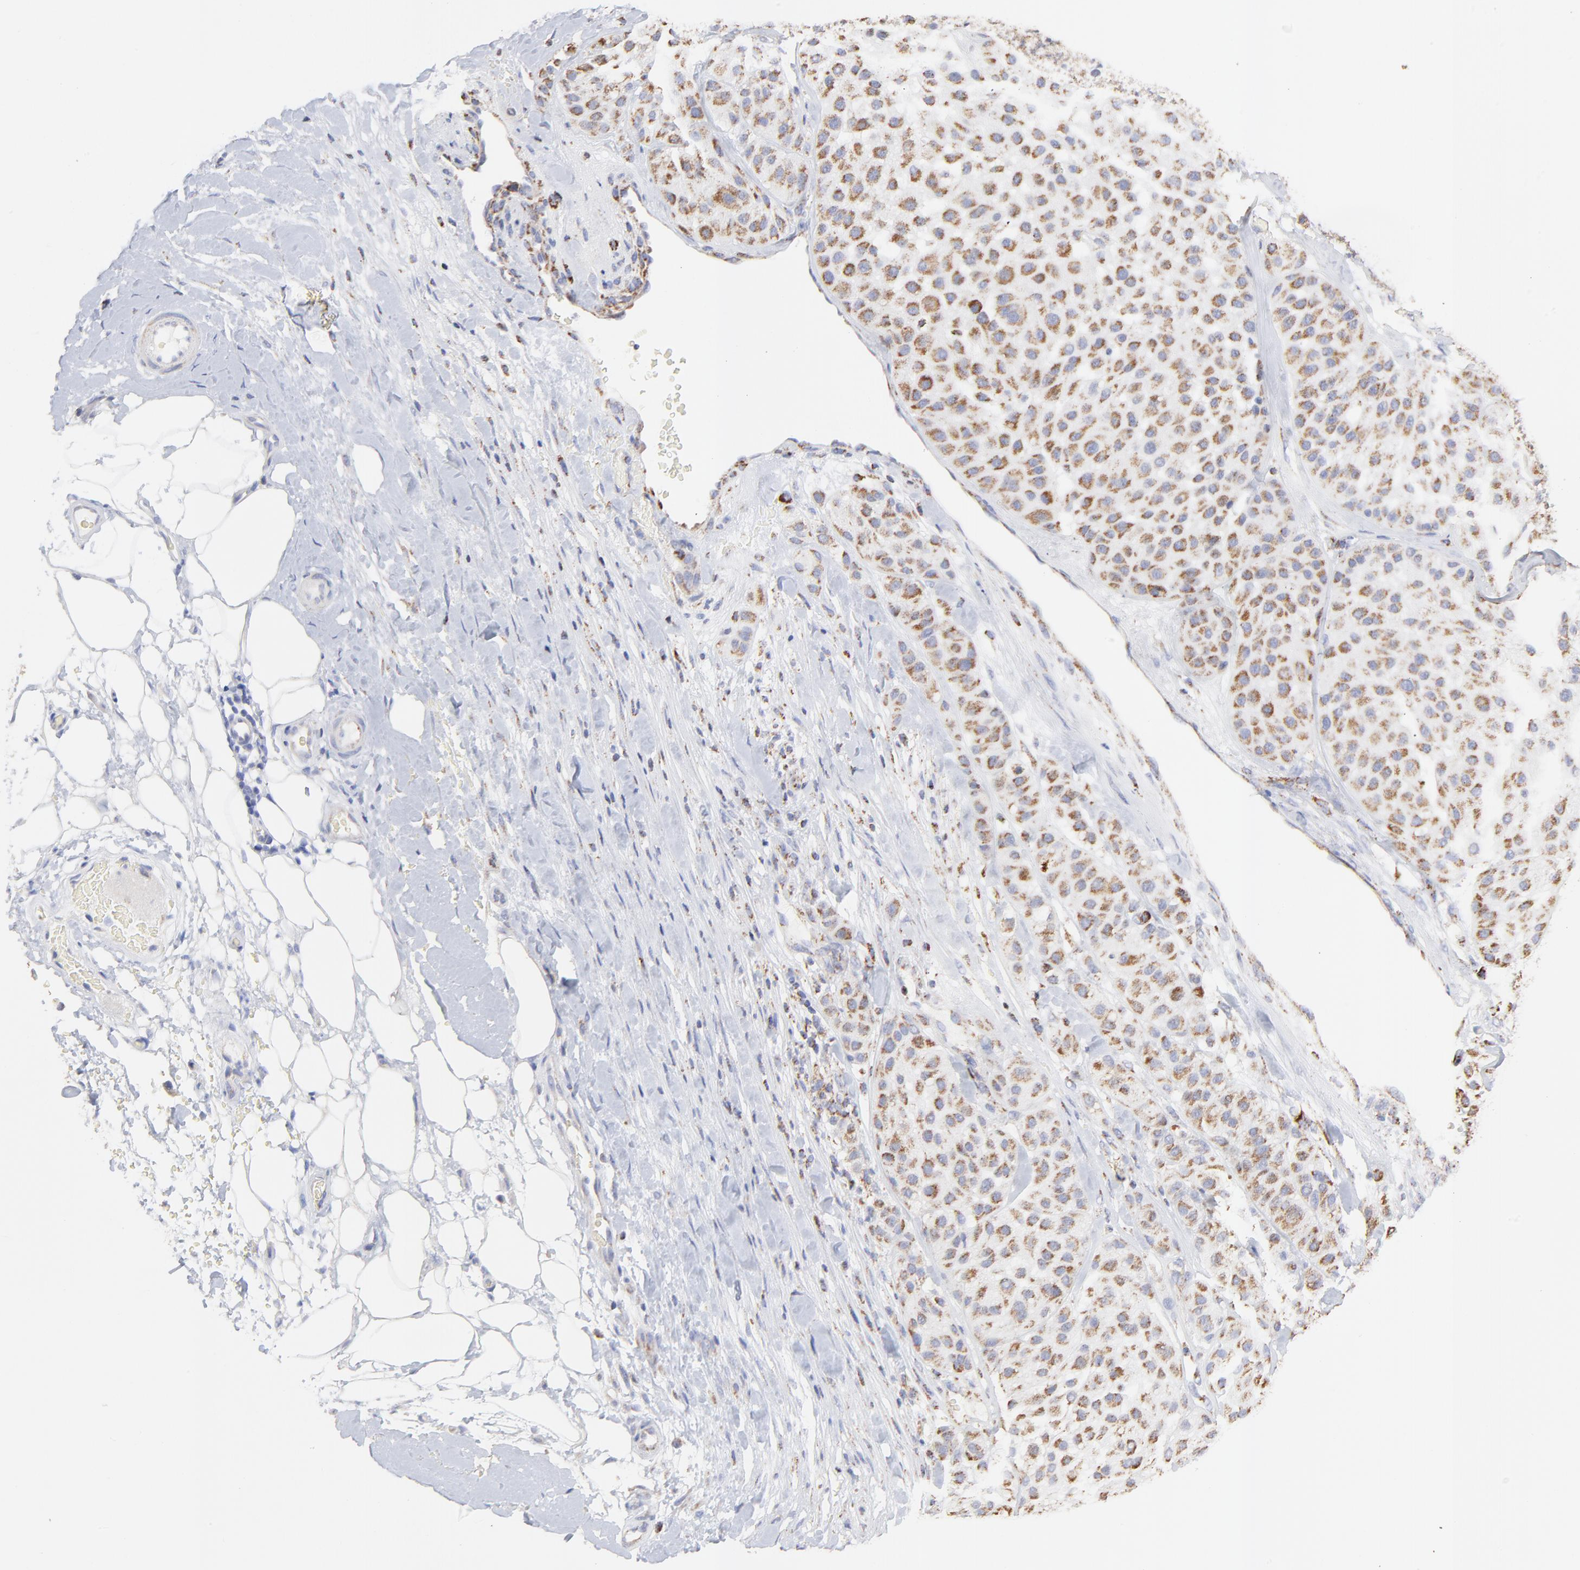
{"staining": {"intensity": "moderate", "quantity": ">75%", "location": "cytoplasmic/membranous"}, "tissue": "melanoma", "cell_type": "Tumor cells", "image_type": "cancer", "snomed": [{"axis": "morphology", "description": "Normal tissue, NOS"}, {"axis": "morphology", "description": "Malignant melanoma, Metastatic site"}, {"axis": "topography", "description": "Skin"}], "caption": "Protein expression by IHC displays moderate cytoplasmic/membranous expression in approximately >75% of tumor cells in malignant melanoma (metastatic site).", "gene": "COX4I1", "patient": {"sex": "male", "age": 41}}